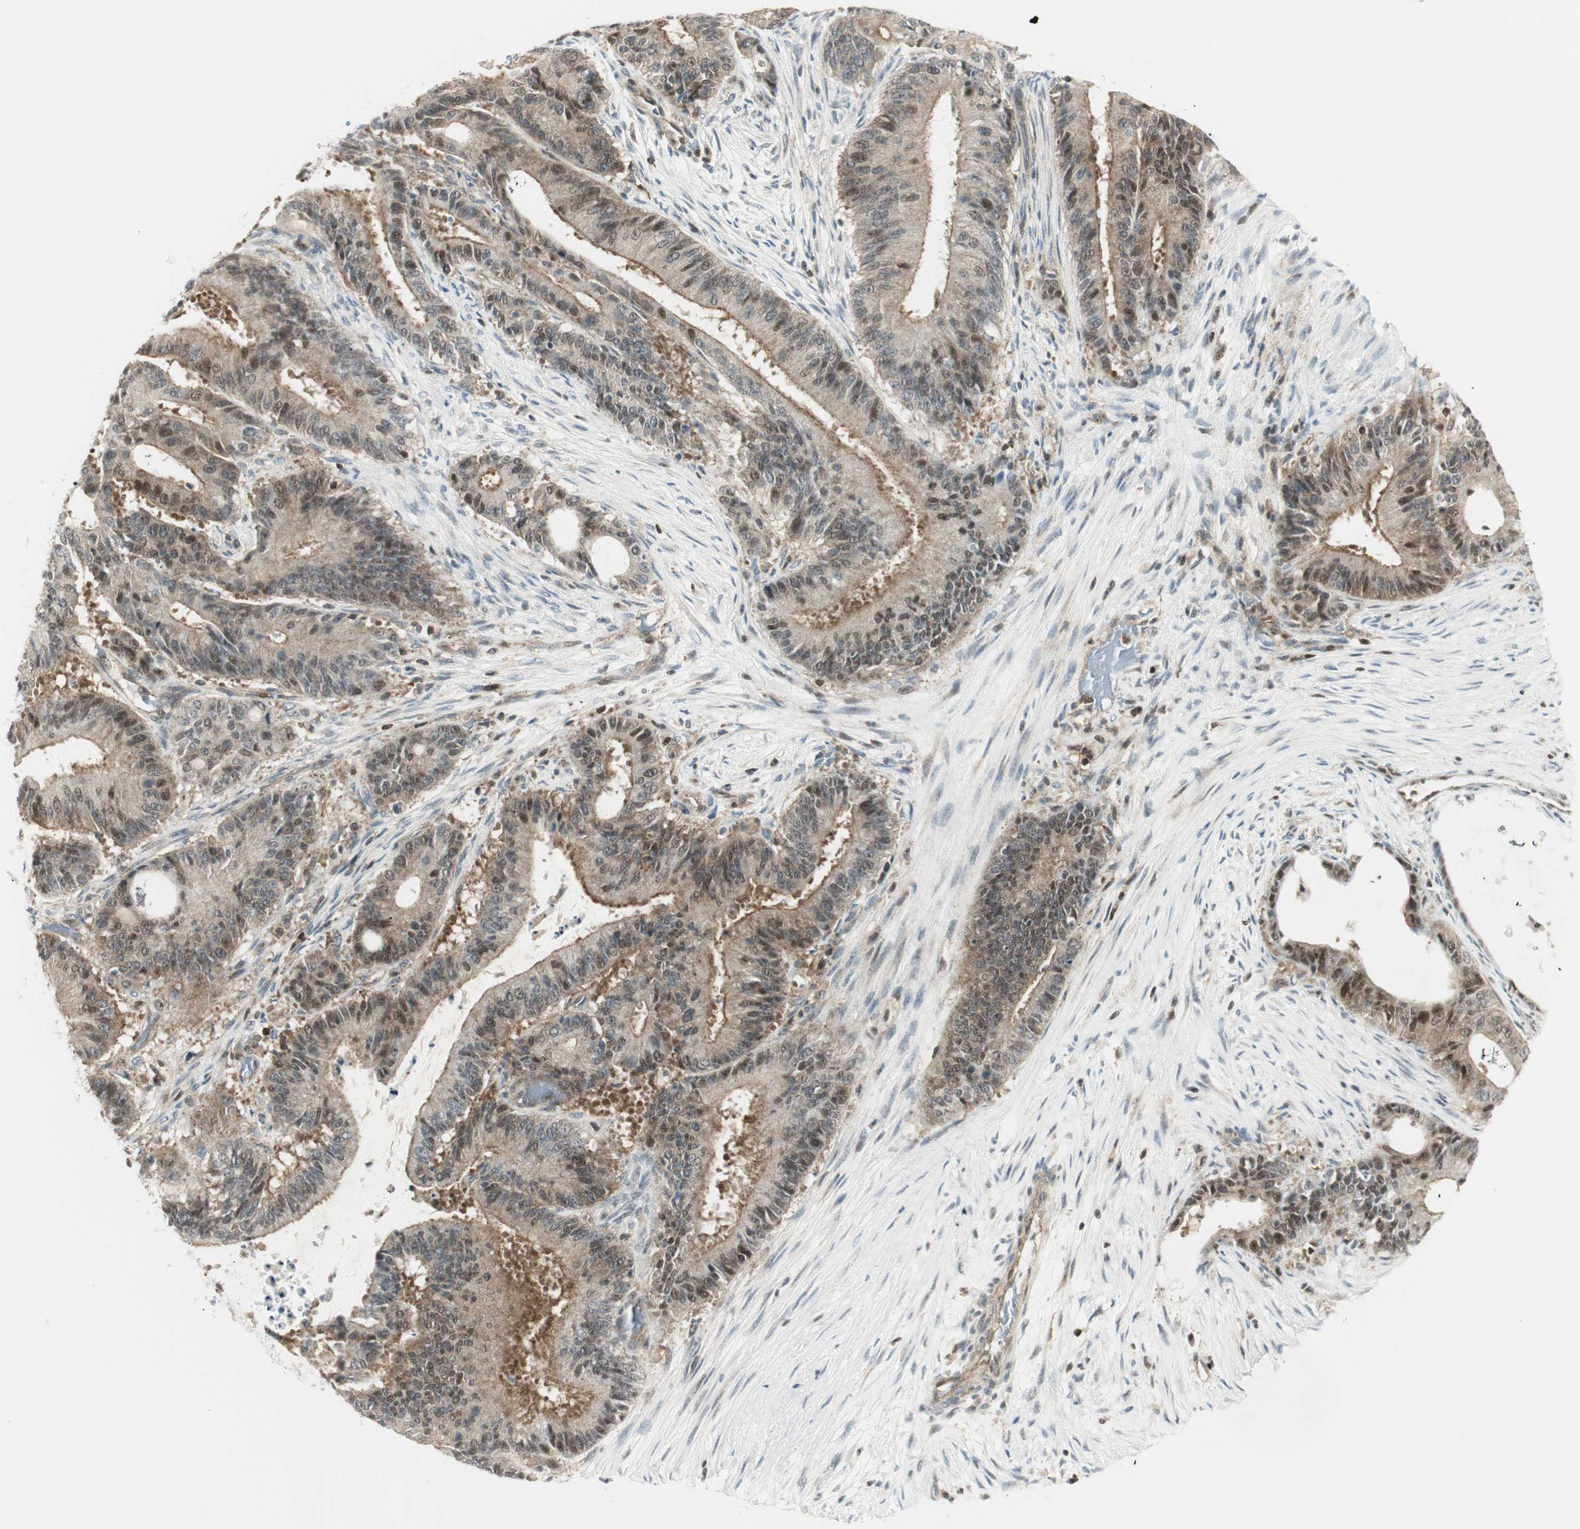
{"staining": {"intensity": "moderate", "quantity": ">75%", "location": "cytoplasmic/membranous,nuclear"}, "tissue": "liver cancer", "cell_type": "Tumor cells", "image_type": "cancer", "snomed": [{"axis": "morphology", "description": "Cholangiocarcinoma"}, {"axis": "topography", "description": "Liver"}], "caption": "This photomicrograph shows immunohistochemistry staining of liver cancer (cholangiocarcinoma), with medium moderate cytoplasmic/membranous and nuclear positivity in approximately >75% of tumor cells.", "gene": "PPP1CA", "patient": {"sex": "female", "age": 73}}